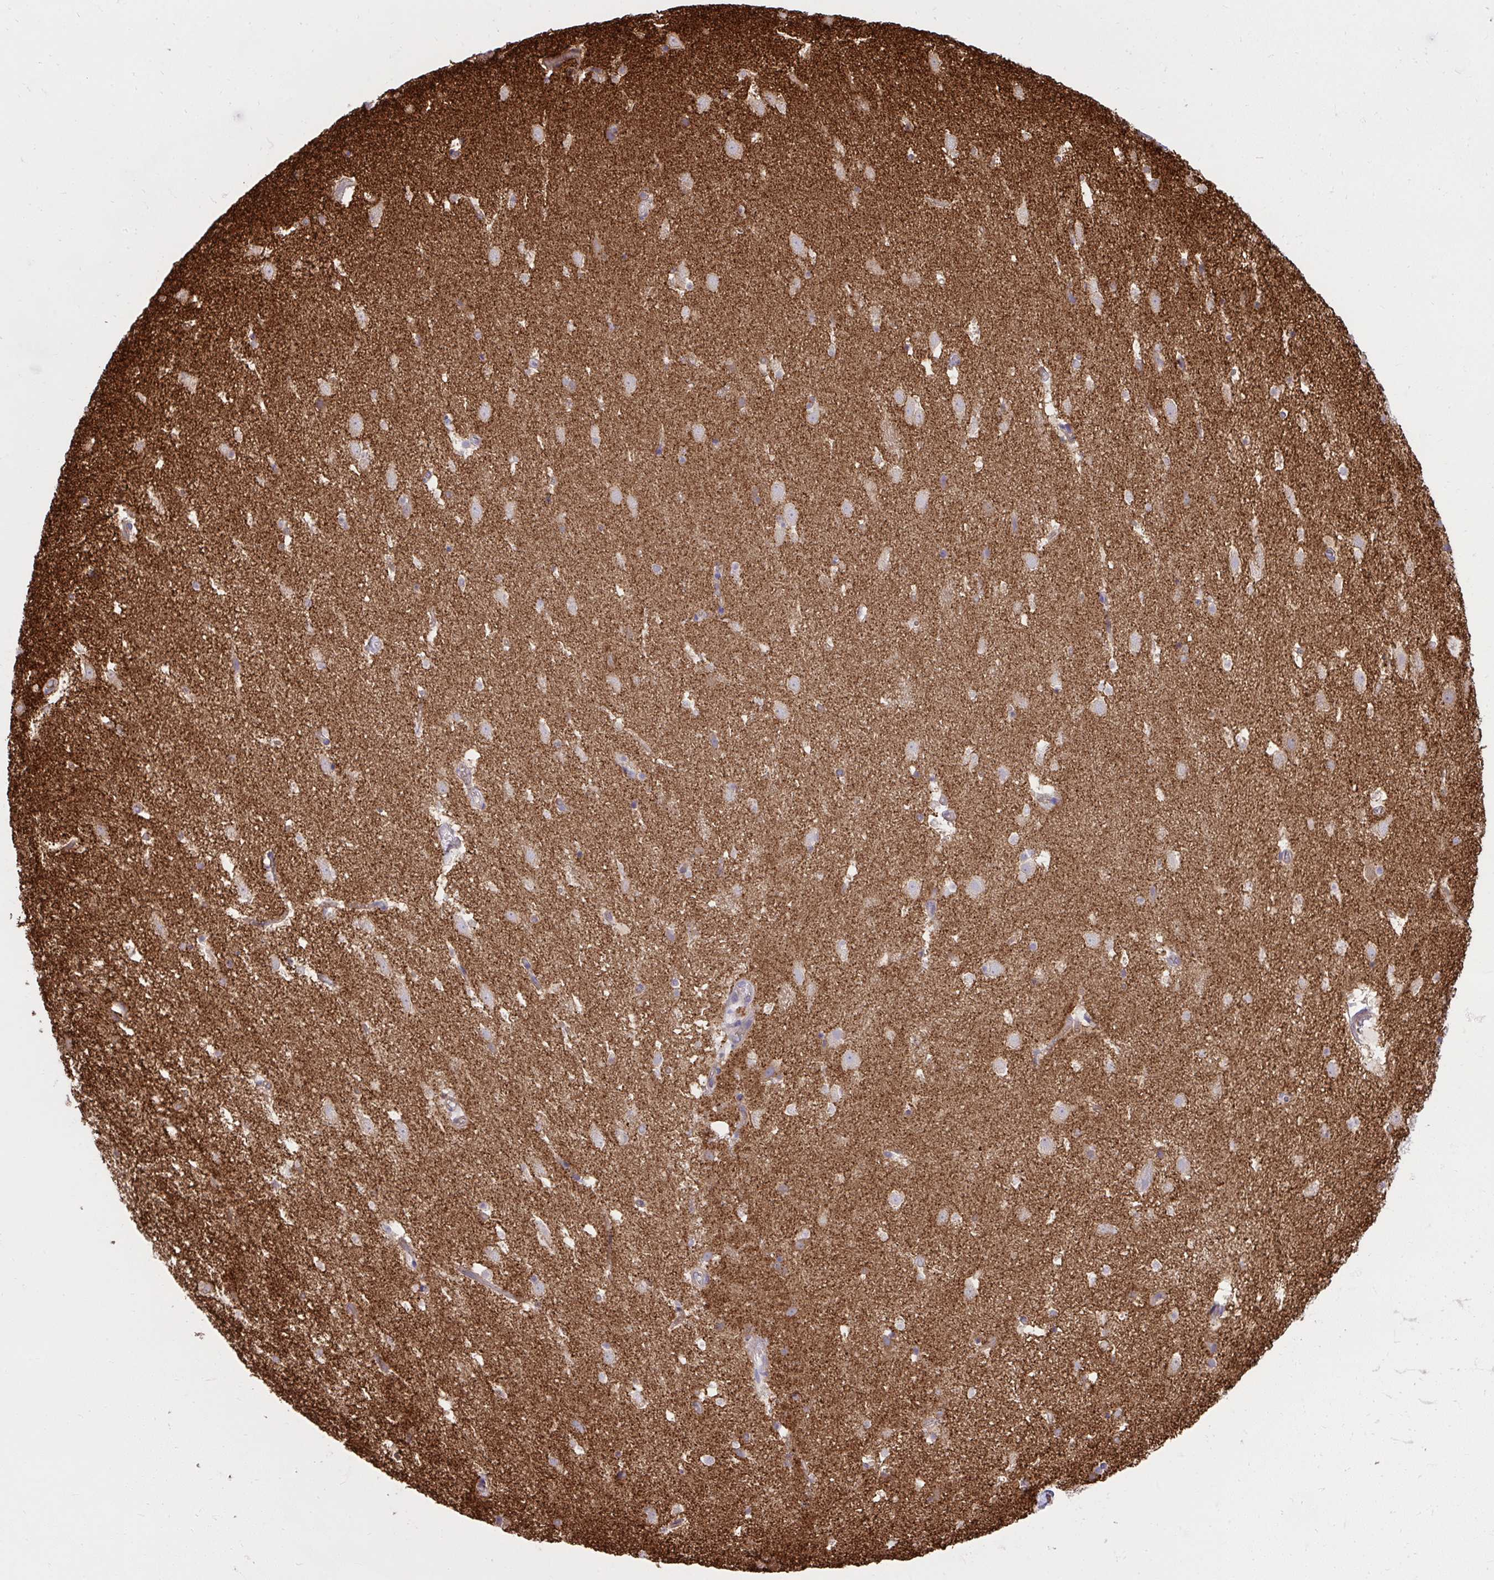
{"staining": {"intensity": "negative", "quantity": "none", "location": "none"}, "tissue": "caudate", "cell_type": "Glial cells", "image_type": "normal", "snomed": [{"axis": "morphology", "description": "Normal tissue, NOS"}, {"axis": "topography", "description": "Lateral ventricle wall"}], "caption": "The image exhibits no staining of glial cells in normal caudate.", "gene": "NMNAT3", "patient": {"sex": "male", "age": 37}}